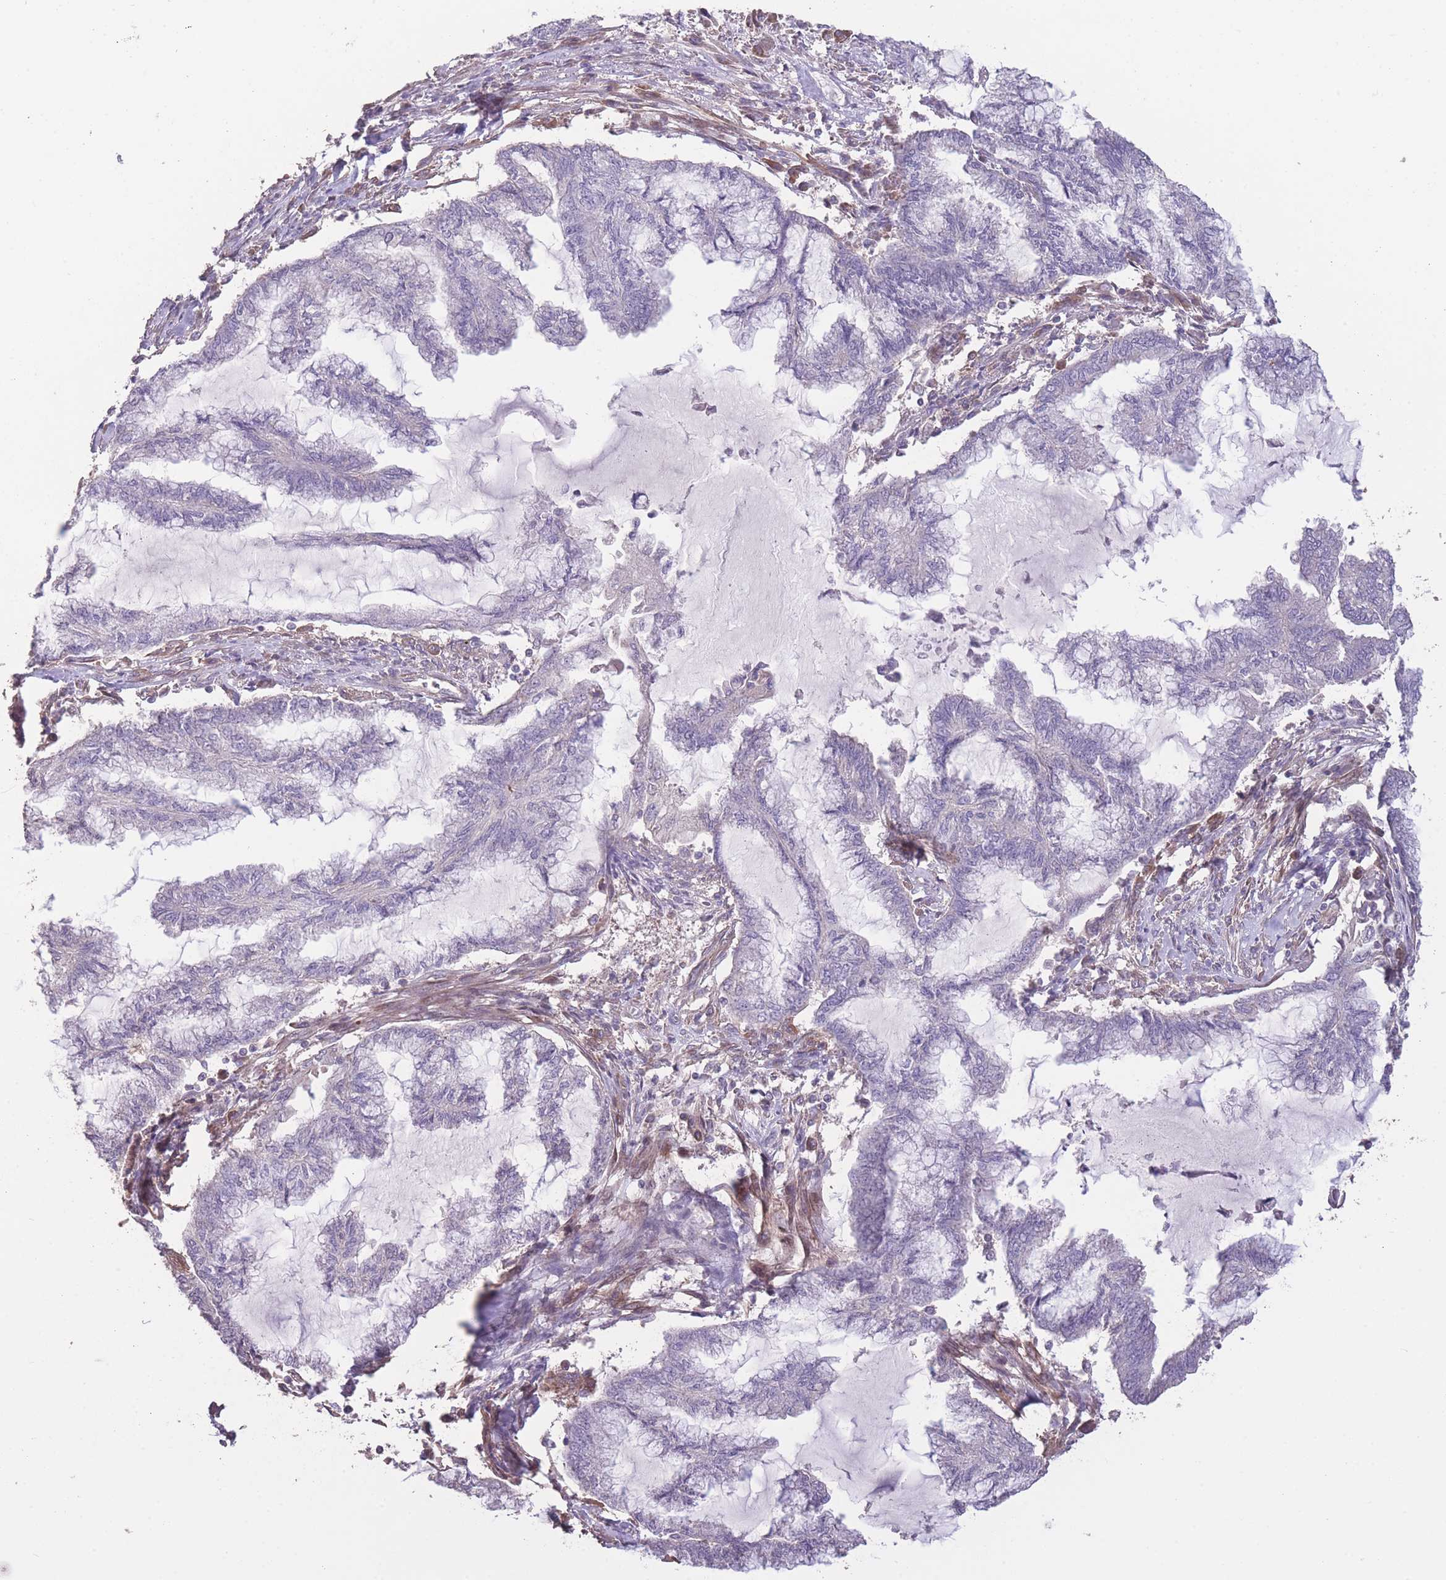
{"staining": {"intensity": "negative", "quantity": "none", "location": "none"}, "tissue": "endometrial cancer", "cell_type": "Tumor cells", "image_type": "cancer", "snomed": [{"axis": "morphology", "description": "Adenocarcinoma, NOS"}, {"axis": "topography", "description": "Endometrium"}], "caption": "High power microscopy micrograph of an immunohistochemistry (IHC) image of endometrial cancer, revealing no significant staining in tumor cells.", "gene": "RSPH10B", "patient": {"sex": "female", "age": 86}}